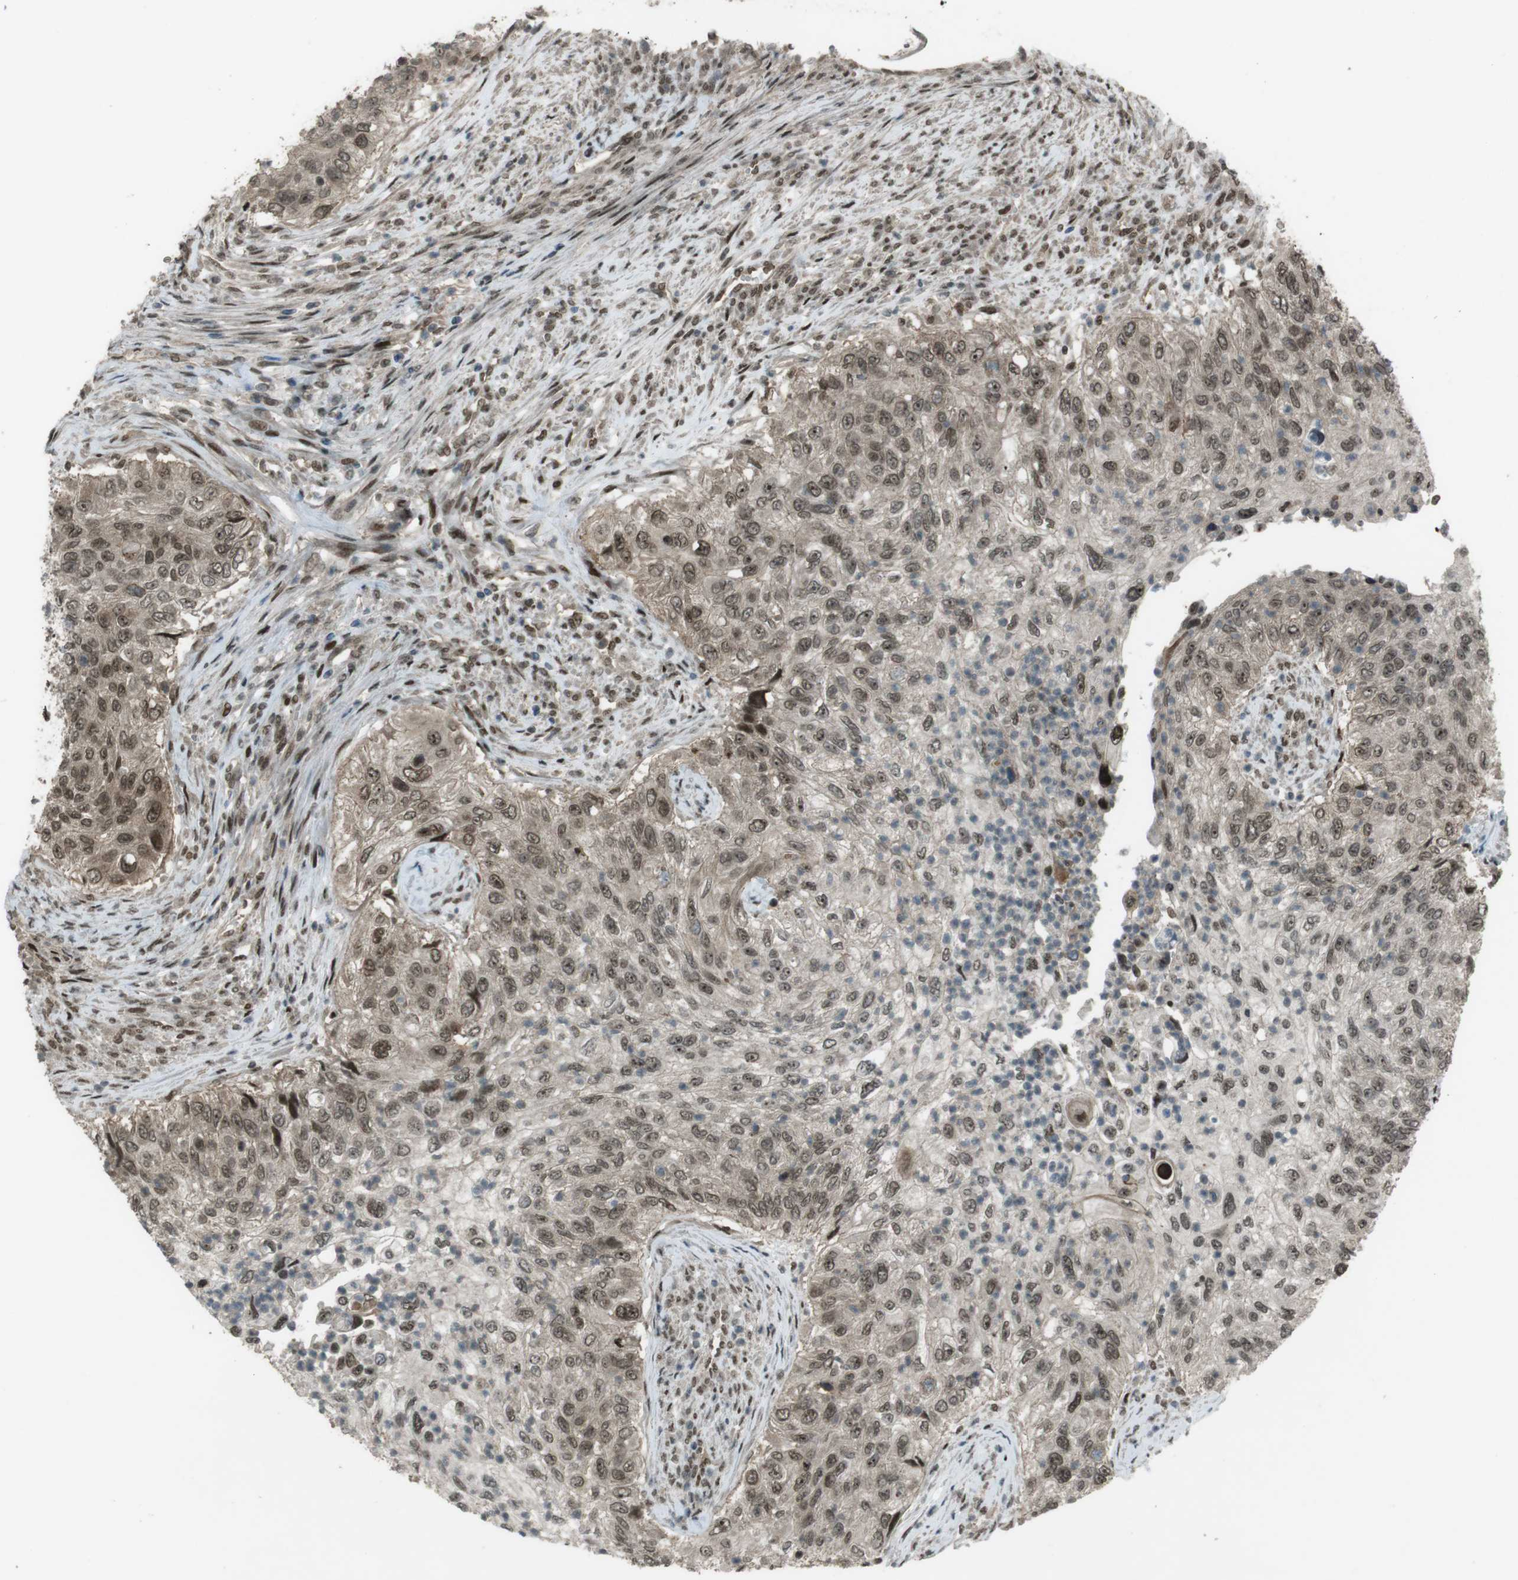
{"staining": {"intensity": "moderate", "quantity": ">75%", "location": "cytoplasmic/membranous,nuclear"}, "tissue": "urothelial cancer", "cell_type": "Tumor cells", "image_type": "cancer", "snomed": [{"axis": "morphology", "description": "Urothelial carcinoma, High grade"}, {"axis": "topography", "description": "Urinary bladder"}], "caption": "This histopathology image demonstrates immunohistochemistry (IHC) staining of human urothelial carcinoma (high-grade), with medium moderate cytoplasmic/membranous and nuclear staining in approximately >75% of tumor cells.", "gene": "SLITRK5", "patient": {"sex": "female", "age": 60}}